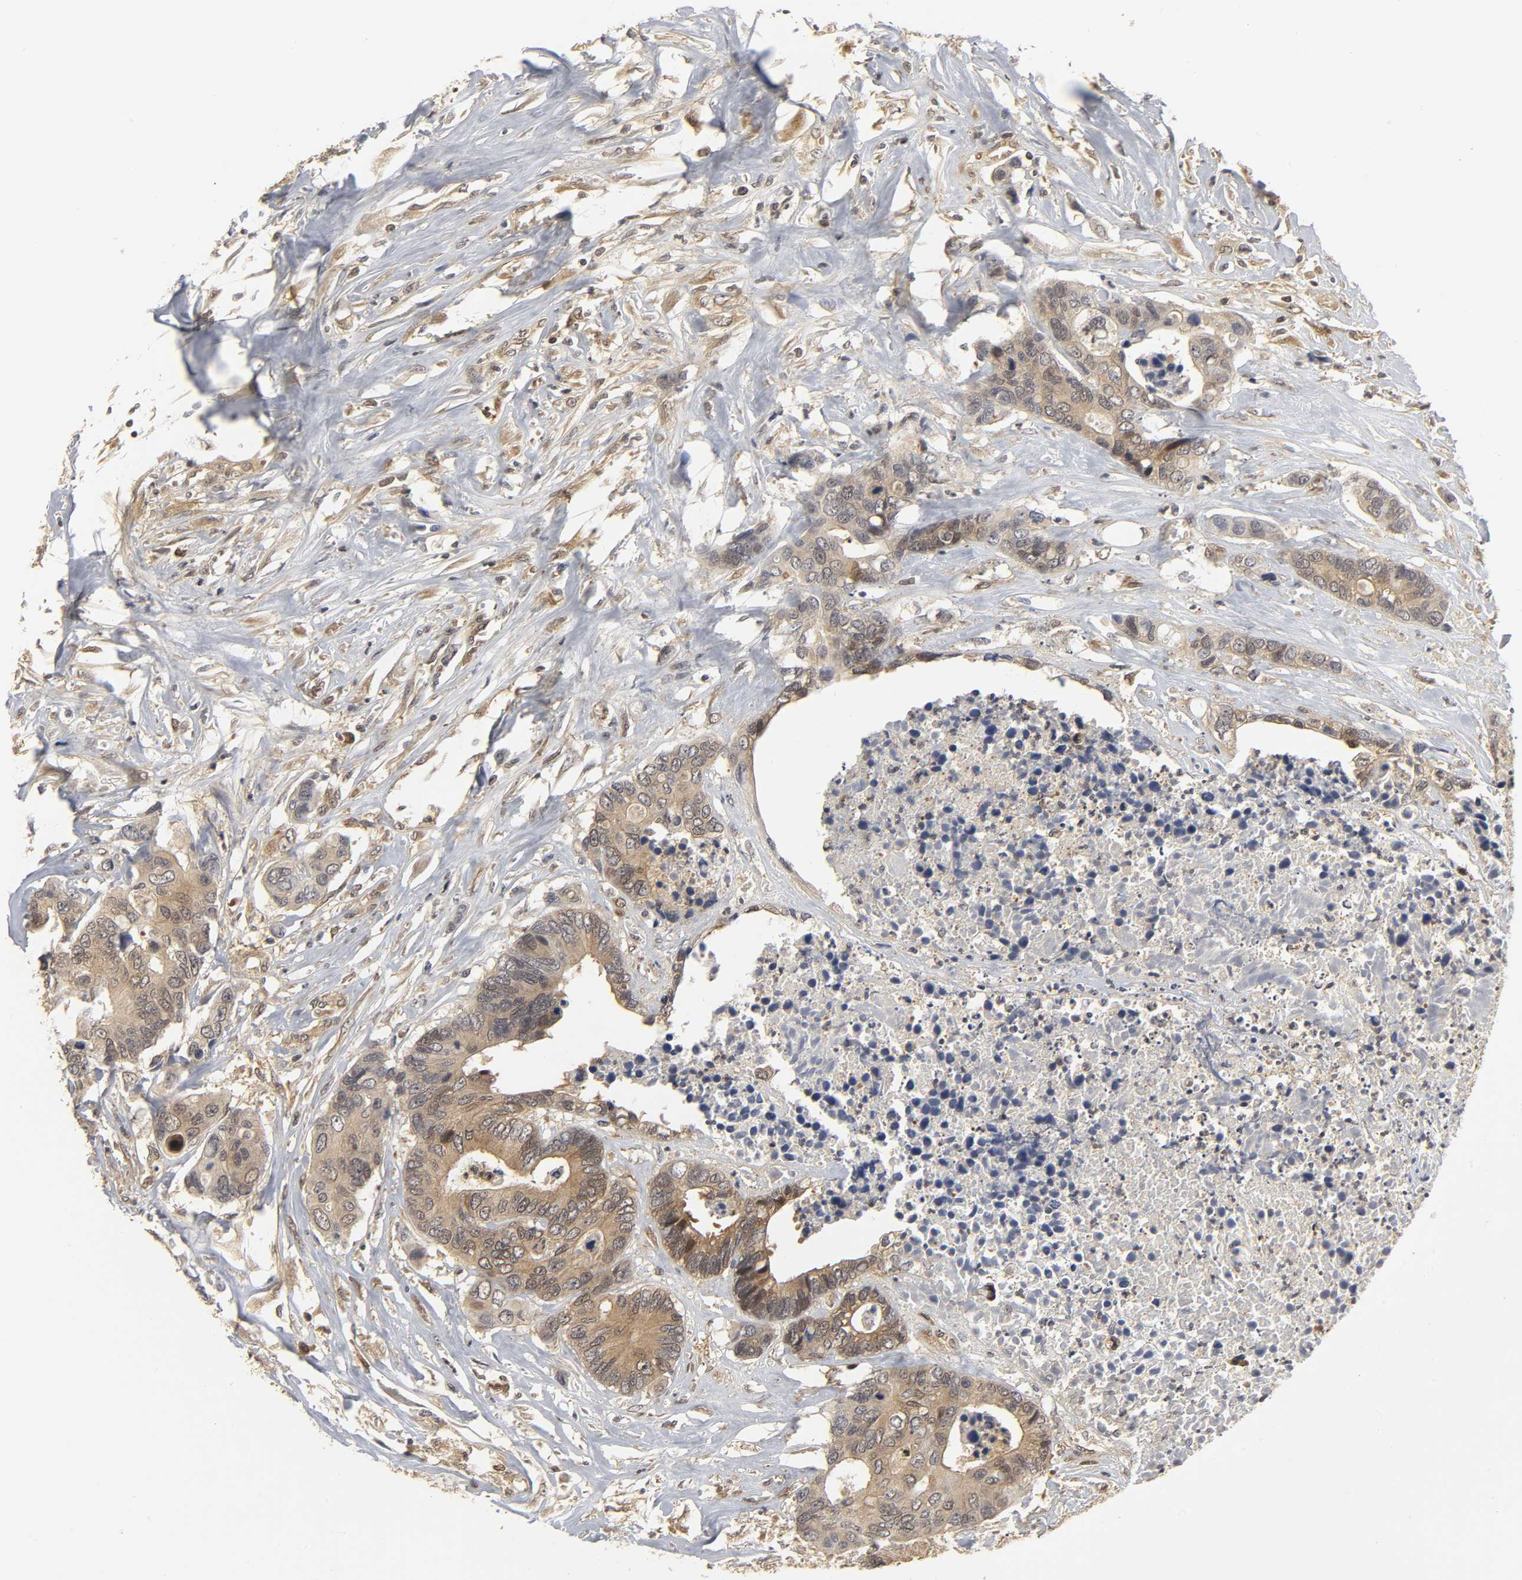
{"staining": {"intensity": "moderate", "quantity": ">75%", "location": "cytoplasmic/membranous"}, "tissue": "colorectal cancer", "cell_type": "Tumor cells", "image_type": "cancer", "snomed": [{"axis": "morphology", "description": "Adenocarcinoma, NOS"}, {"axis": "topography", "description": "Rectum"}], "caption": "High-power microscopy captured an immunohistochemistry photomicrograph of adenocarcinoma (colorectal), revealing moderate cytoplasmic/membranous positivity in about >75% of tumor cells.", "gene": "PARK7", "patient": {"sex": "male", "age": 55}}